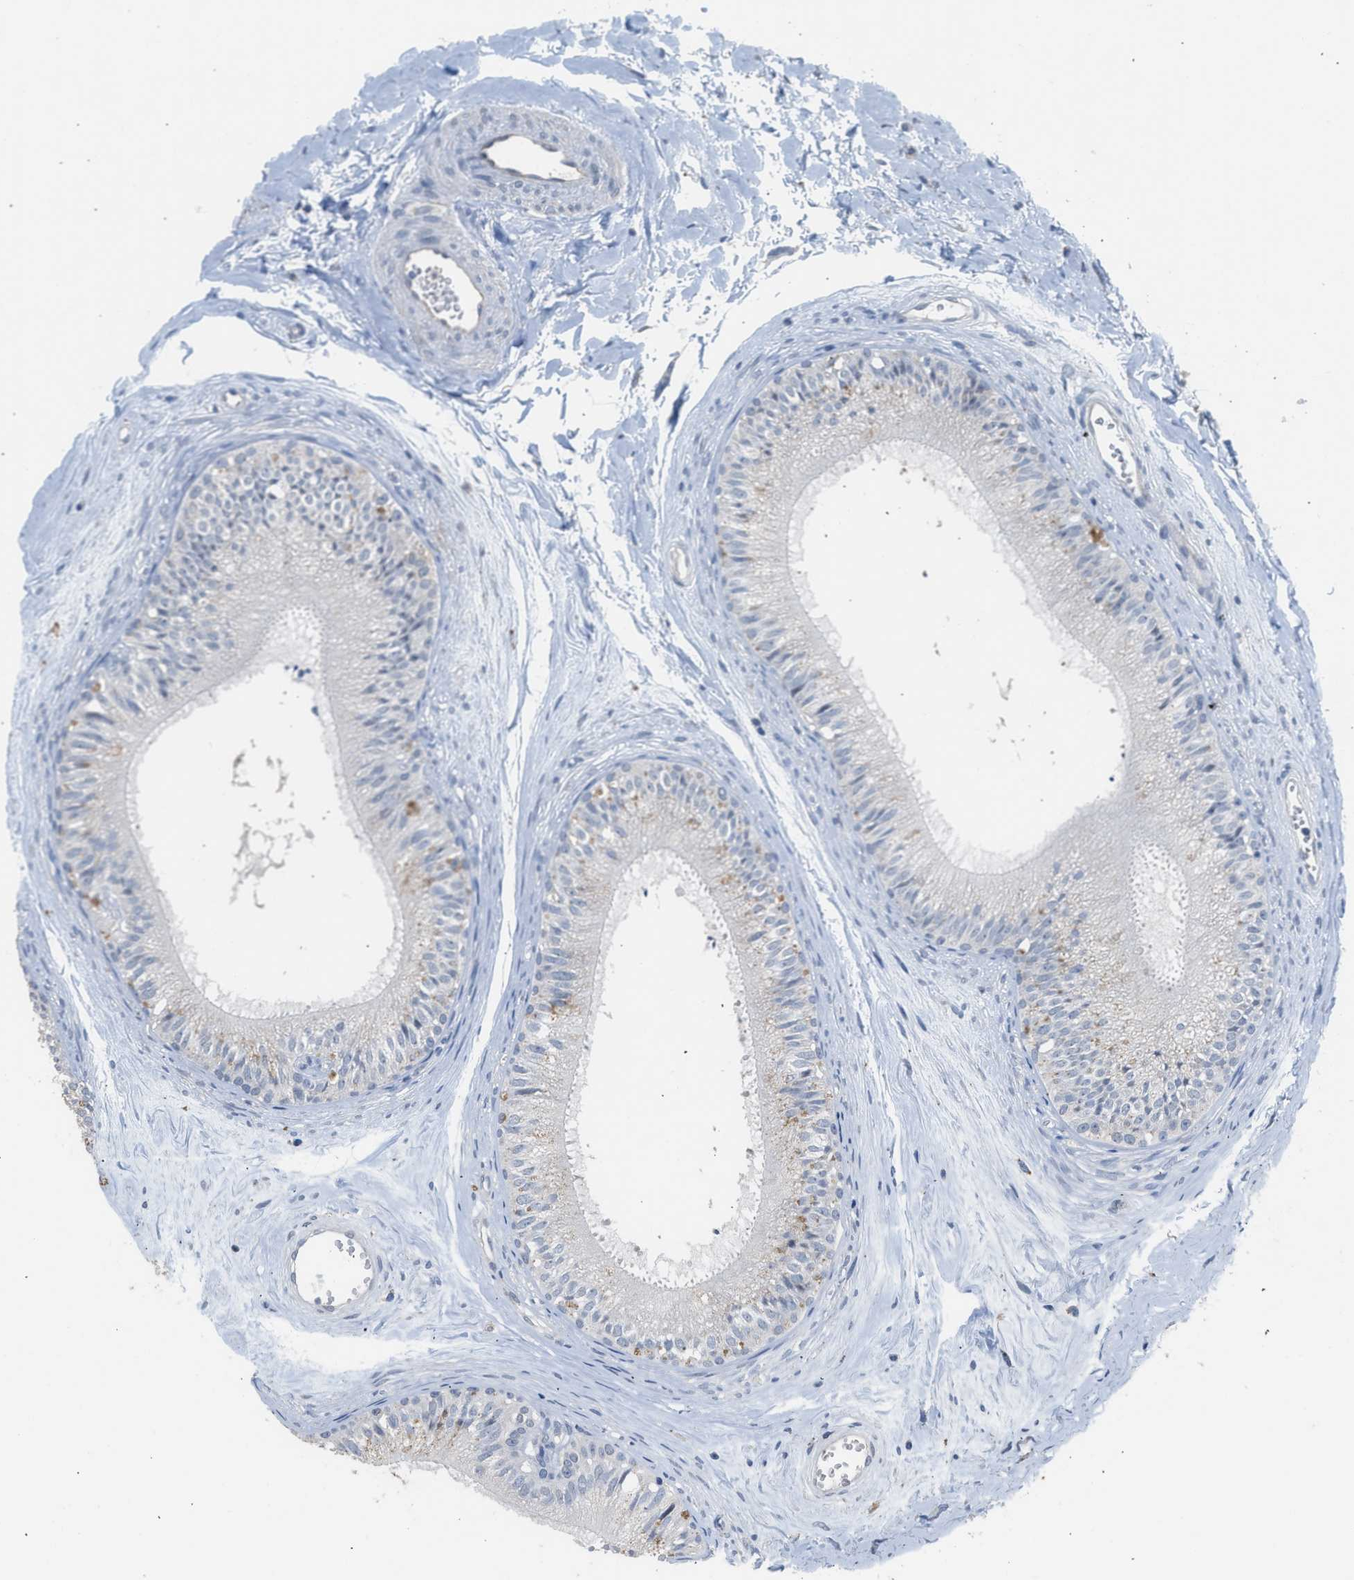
{"staining": {"intensity": "negative", "quantity": "none", "location": "none"}, "tissue": "epididymis", "cell_type": "Glandular cells", "image_type": "normal", "snomed": [{"axis": "morphology", "description": "Normal tissue, NOS"}, {"axis": "topography", "description": "Epididymis"}], "caption": "Glandular cells show no significant protein expression in benign epididymis. (DAB (3,3'-diaminobenzidine) immunohistochemistry (IHC) visualized using brightfield microscopy, high magnification).", "gene": "CSF3R", "patient": {"sex": "male", "age": 56}}